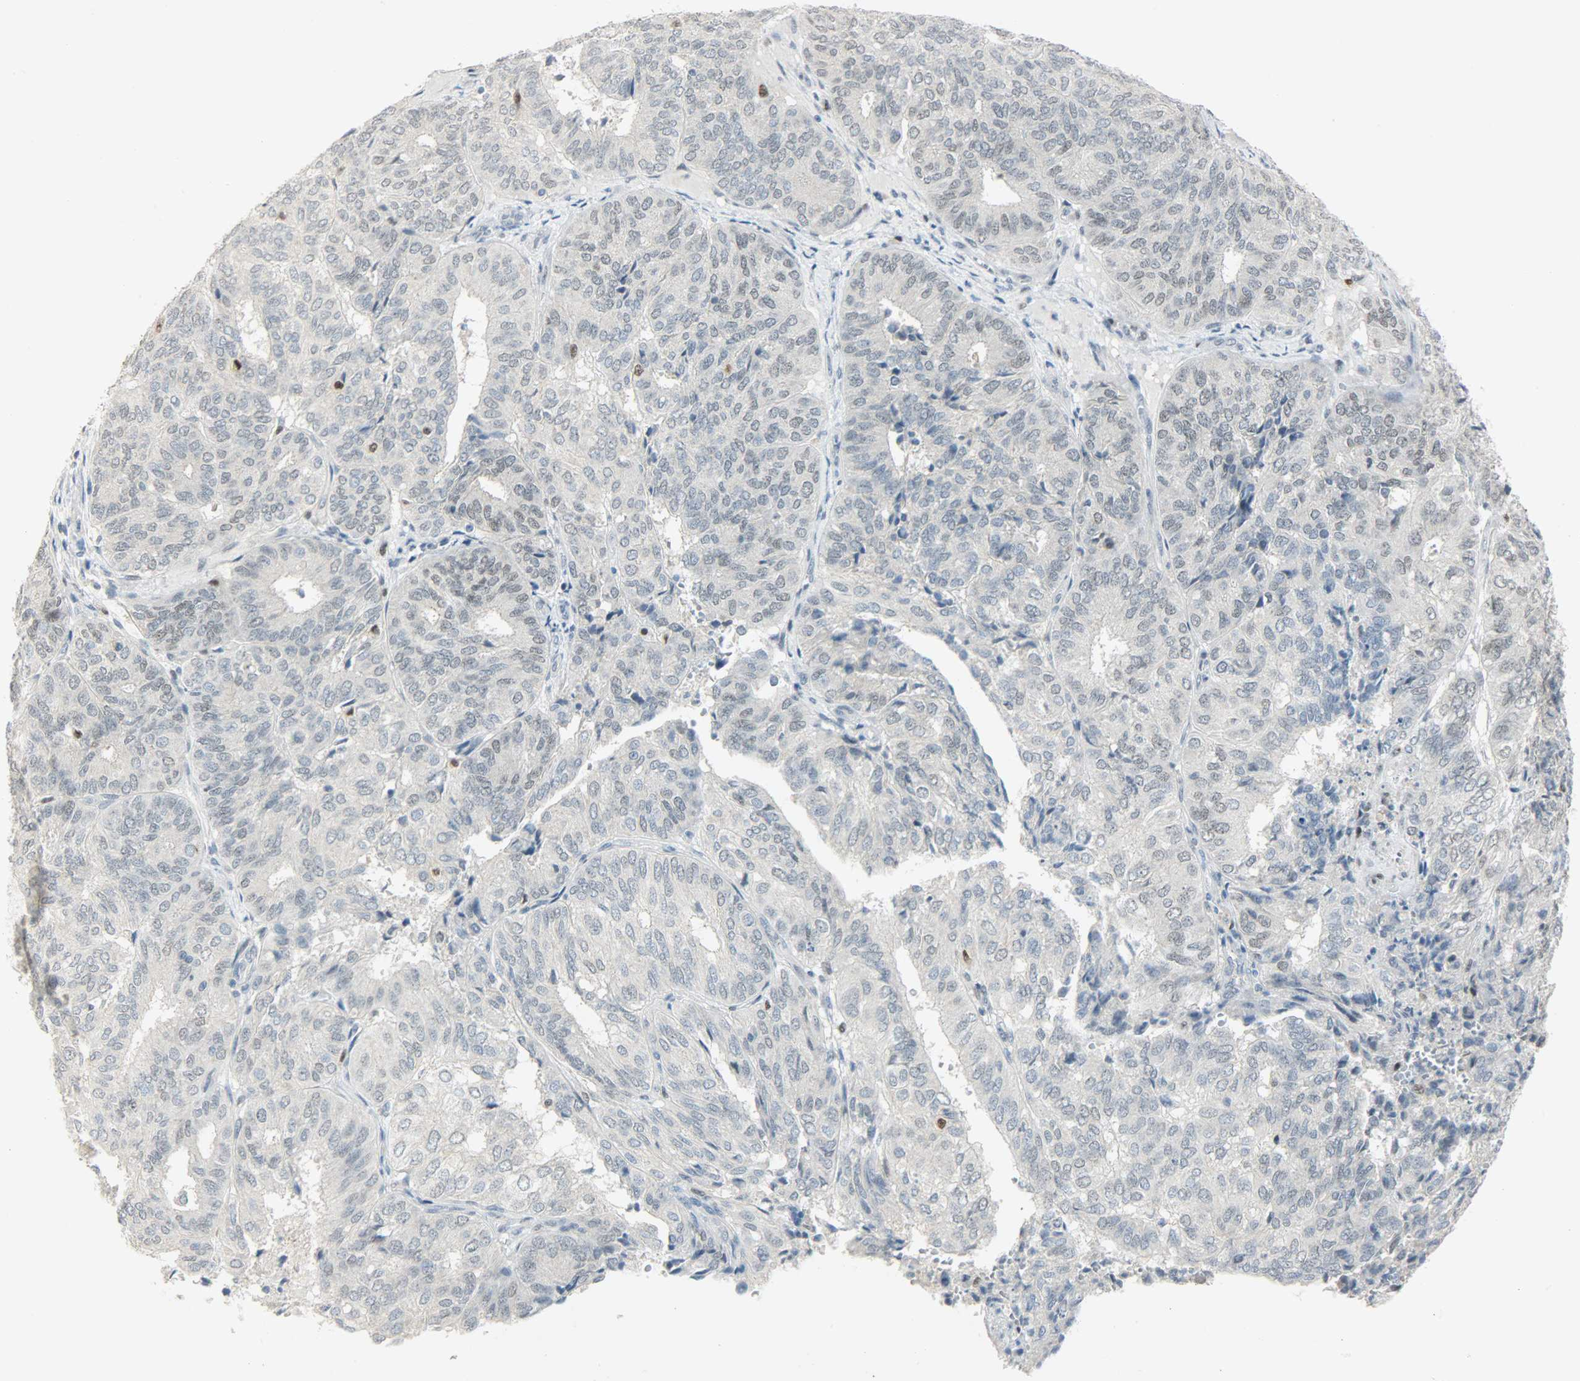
{"staining": {"intensity": "negative", "quantity": "none", "location": "none"}, "tissue": "endometrial cancer", "cell_type": "Tumor cells", "image_type": "cancer", "snomed": [{"axis": "morphology", "description": "Adenocarcinoma, NOS"}, {"axis": "topography", "description": "Uterus"}], "caption": "There is no significant staining in tumor cells of adenocarcinoma (endometrial).", "gene": "PPARG", "patient": {"sex": "female", "age": 60}}